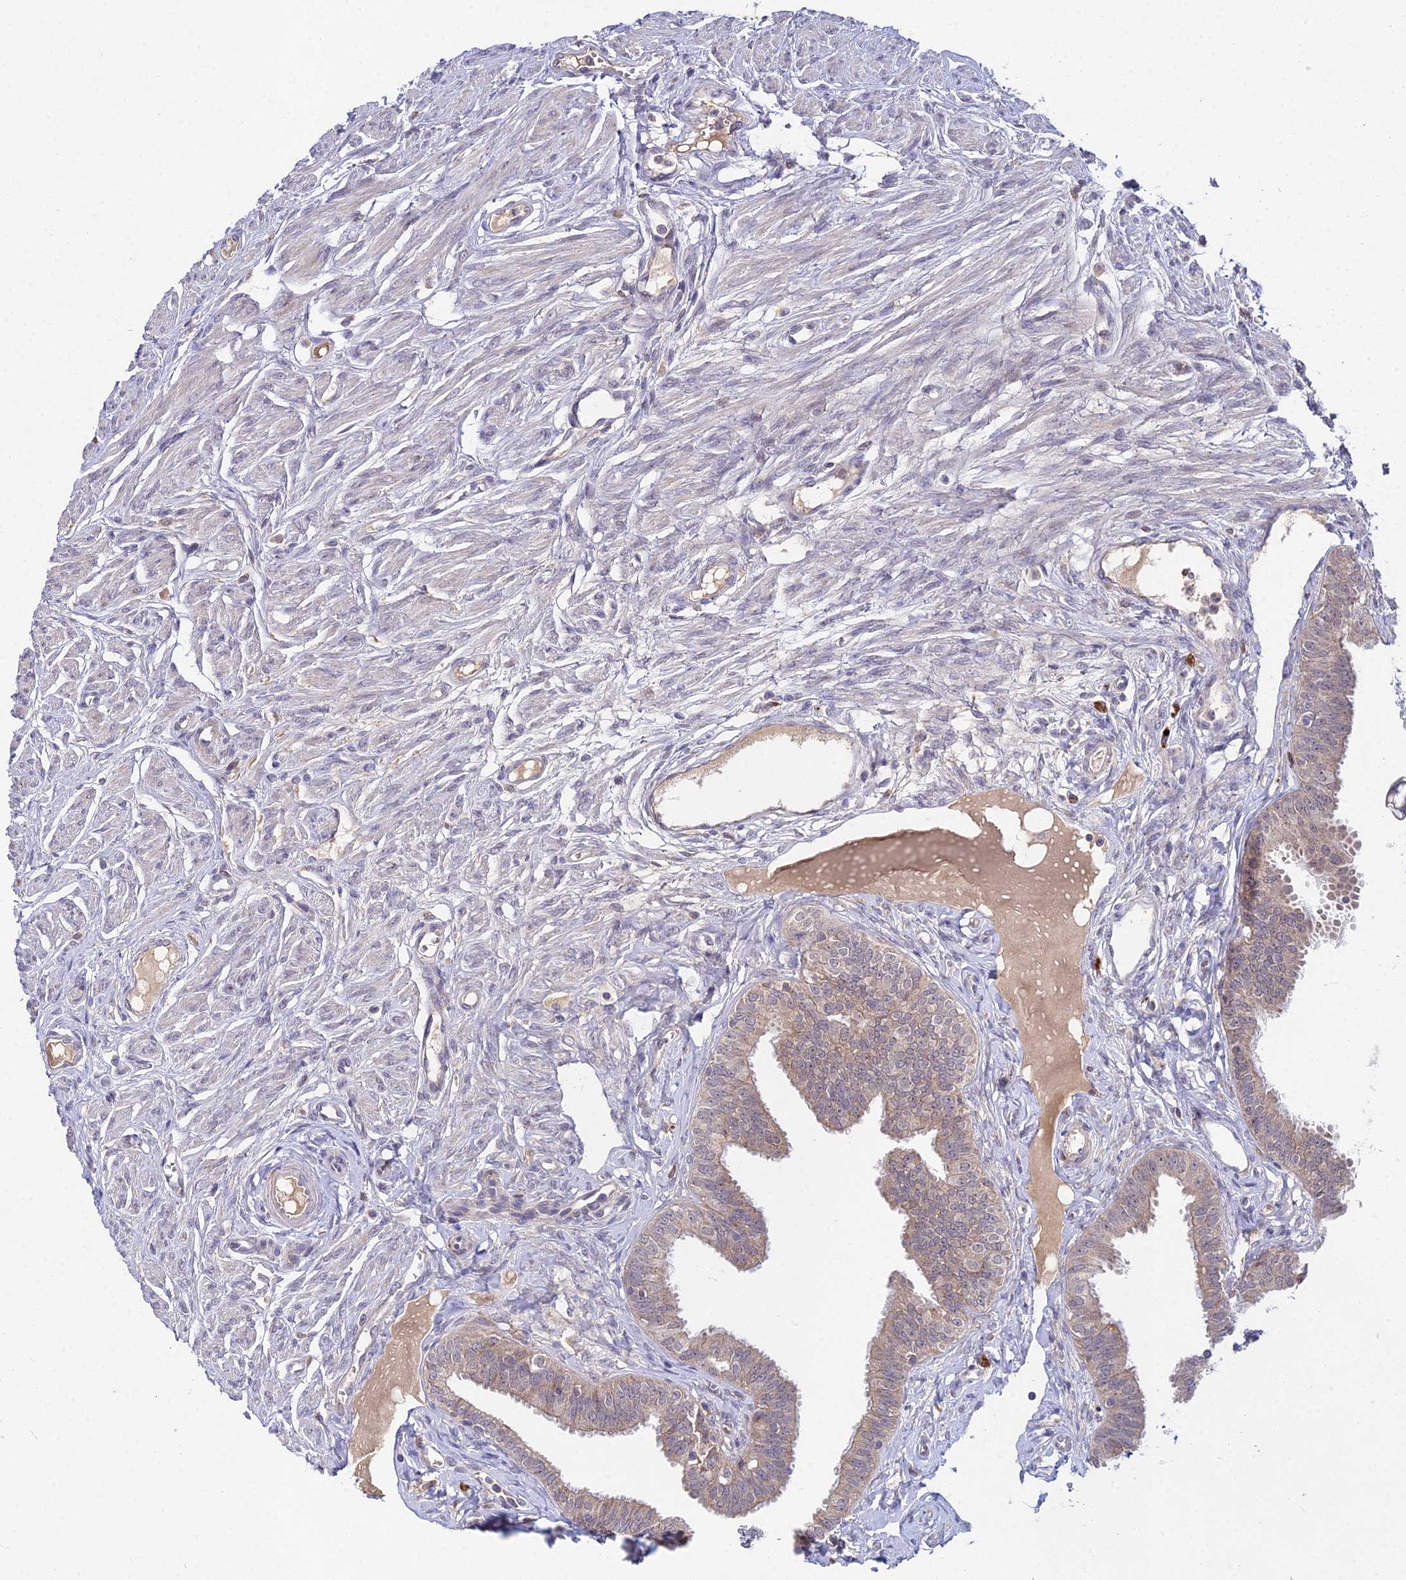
{"staining": {"intensity": "weak", "quantity": ">75%", "location": "cytoplasmic/membranous"}, "tissue": "fallopian tube", "cell_type": "Glandular cells", "image_type": "normal", "snomed": [{"axis": "morphology", "description": "Normal tissue, NOS"}, {"axis": "morphology", "description": "Carcinoma, NOS"}, {"axis": "topography", "description": "Fallopian tube"}, {"axis": "topography", "description": "Ovary"}], "caption": "Brown immunohistochemical staining in unremarkable human fallopian tube exhibits weak cytoplasmic/membranous staining in approximately >75% of glandular cells.", "gene": "WDR43", "patient": {"sex": "female", "age": 59}}